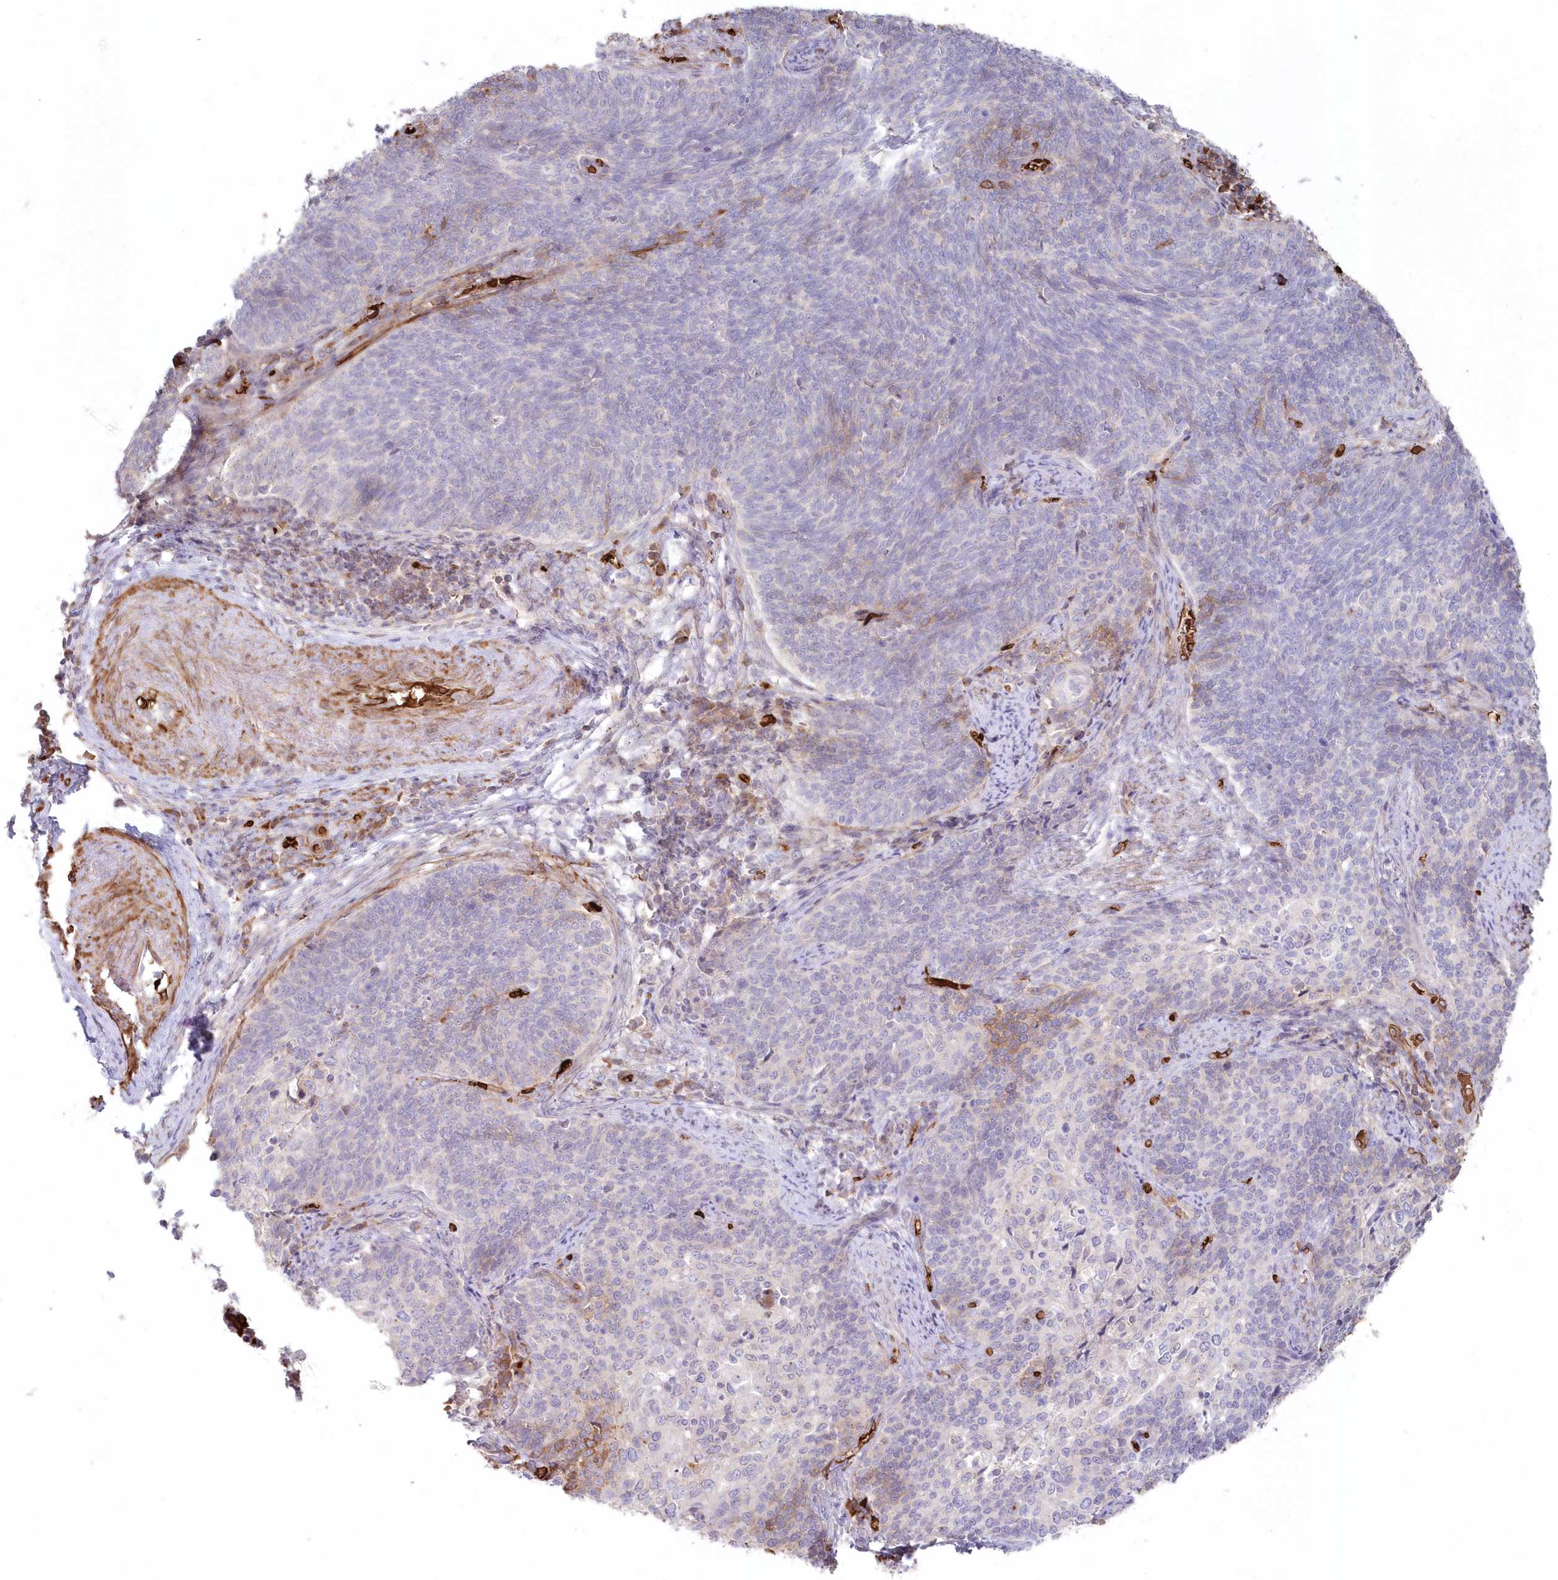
{"staining": {"intensity": "moderate", "quantity": "<25%", "location": "cytoplasmic/membranous"}, "tissue": "cervical cancer", "cell_type": "Tumor cells", "image_type": "cancer", "snomed": [{"axis": "morphology", "description": "Squamous cell carcinoma, NOS"}, {"axis": "topography", "description": "Cervix"}], "caption": "Protein expression analysis of human cervical squamous cell carcinoma reveals moderate cytoplasmic/membranous staining in approximately <25% of tumor cells. Immunohistochemistry (ihc) stains the protein in brown and the nuclei are stained blue.", "gene": "SERINC1", "patient": {"sex": "female", "age": 39}}